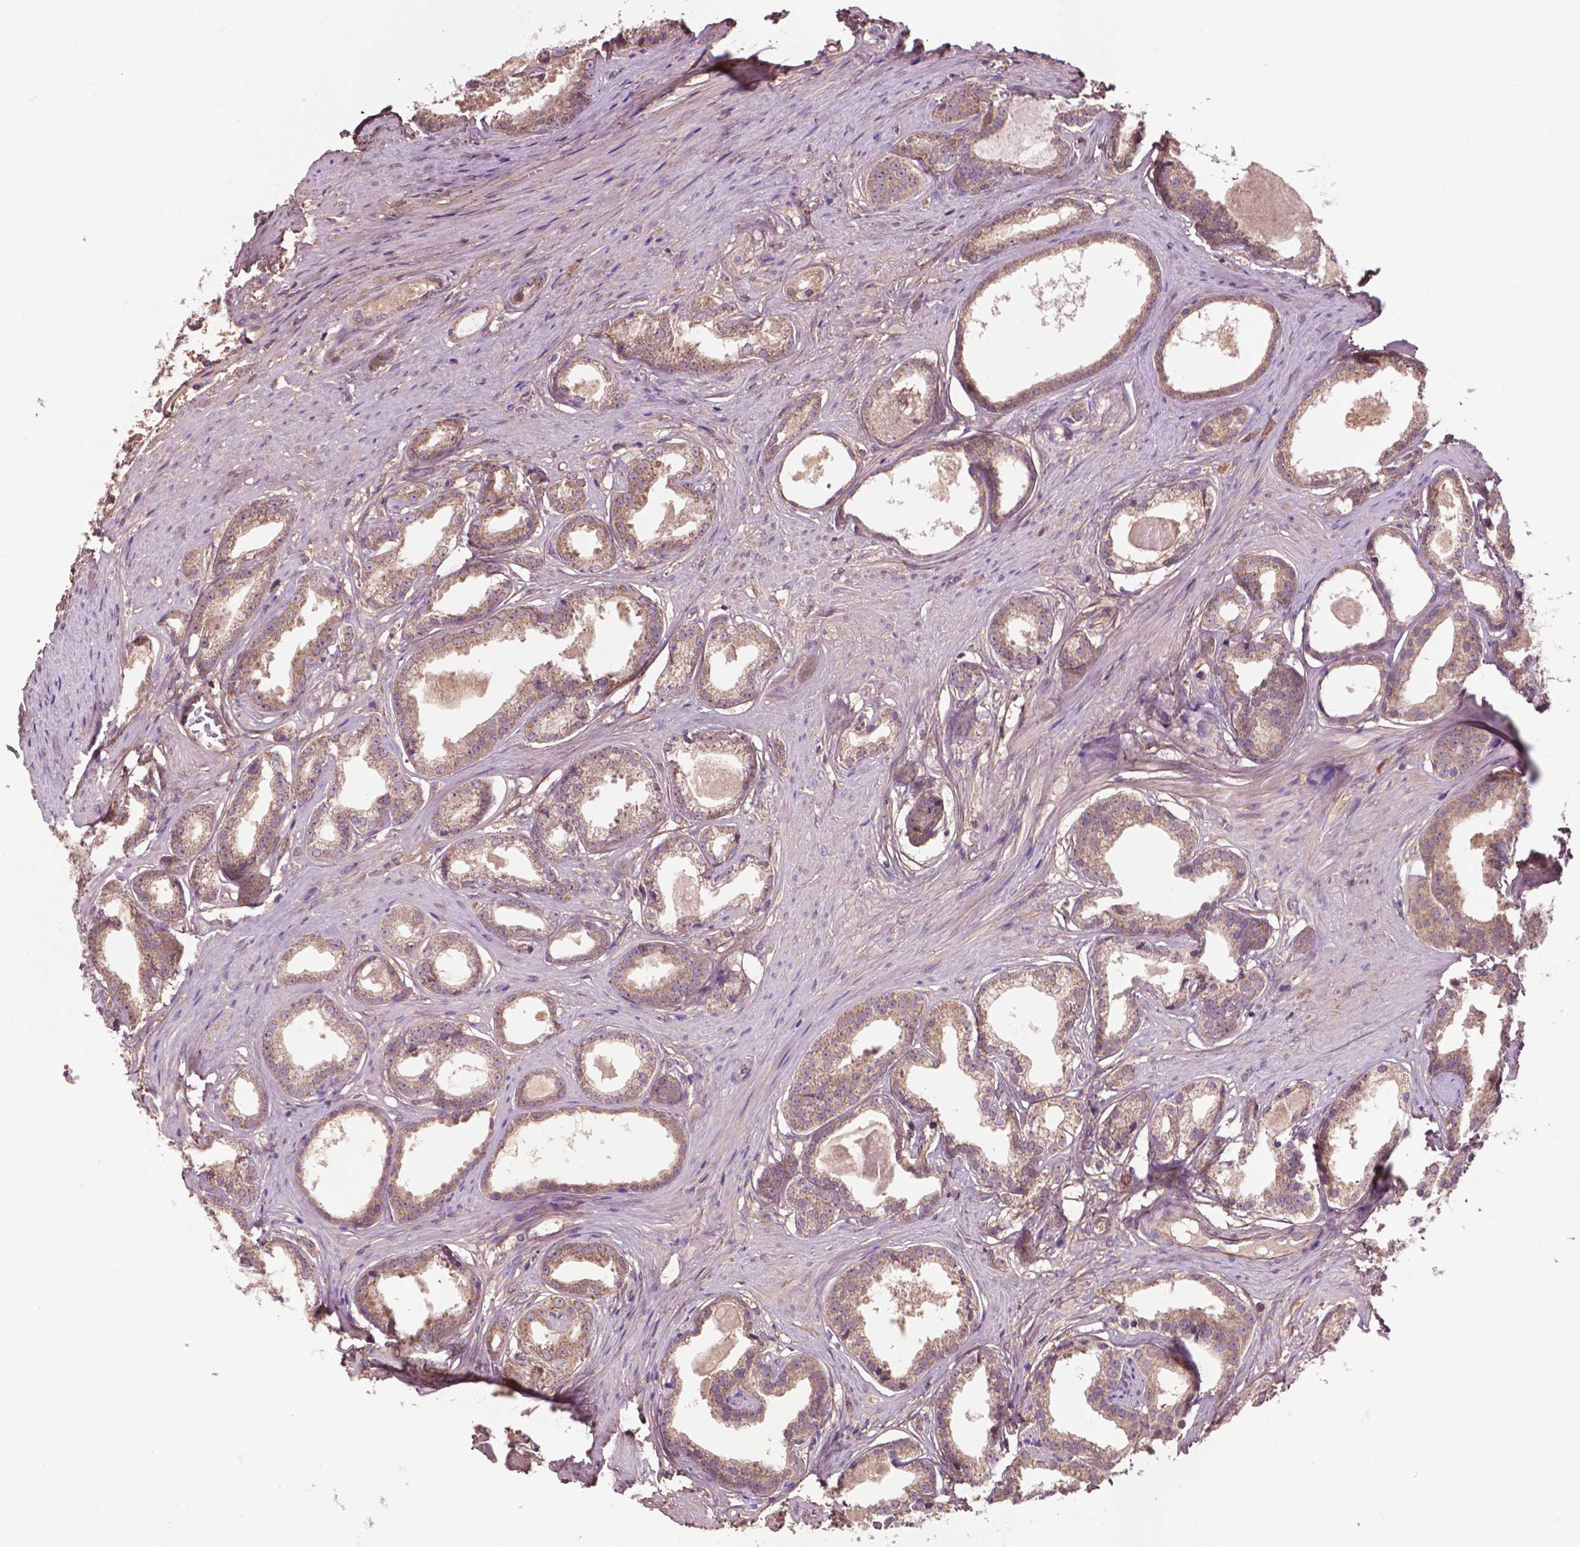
{"staining": {"intensity": "moderate", "quantity": ">75%", "location": "cytoplasmic/membranous"}, "tissue": "prostate cancer", "cell_type": "Tumor cells", "image_type": "cancer", "snomed": [{"axis": "morphology", "description": "Adenocarcinoma, Low grade"}, {"axis": "topography", "description": "Prostate"}], "caption": "High-magnification brightfield microscopy of low-grade adenocarcinoma (prostate) stained with DAB (3,3'-diaminobenzidine) (brown) and counterstained with hematoxylin (blue). tumor cells exhibit moderate cytoplasmic/membranous positivity is seen in about>75% of cells.", "gene": "GJA9", "patient": {"sex": "male", "age": 65}}